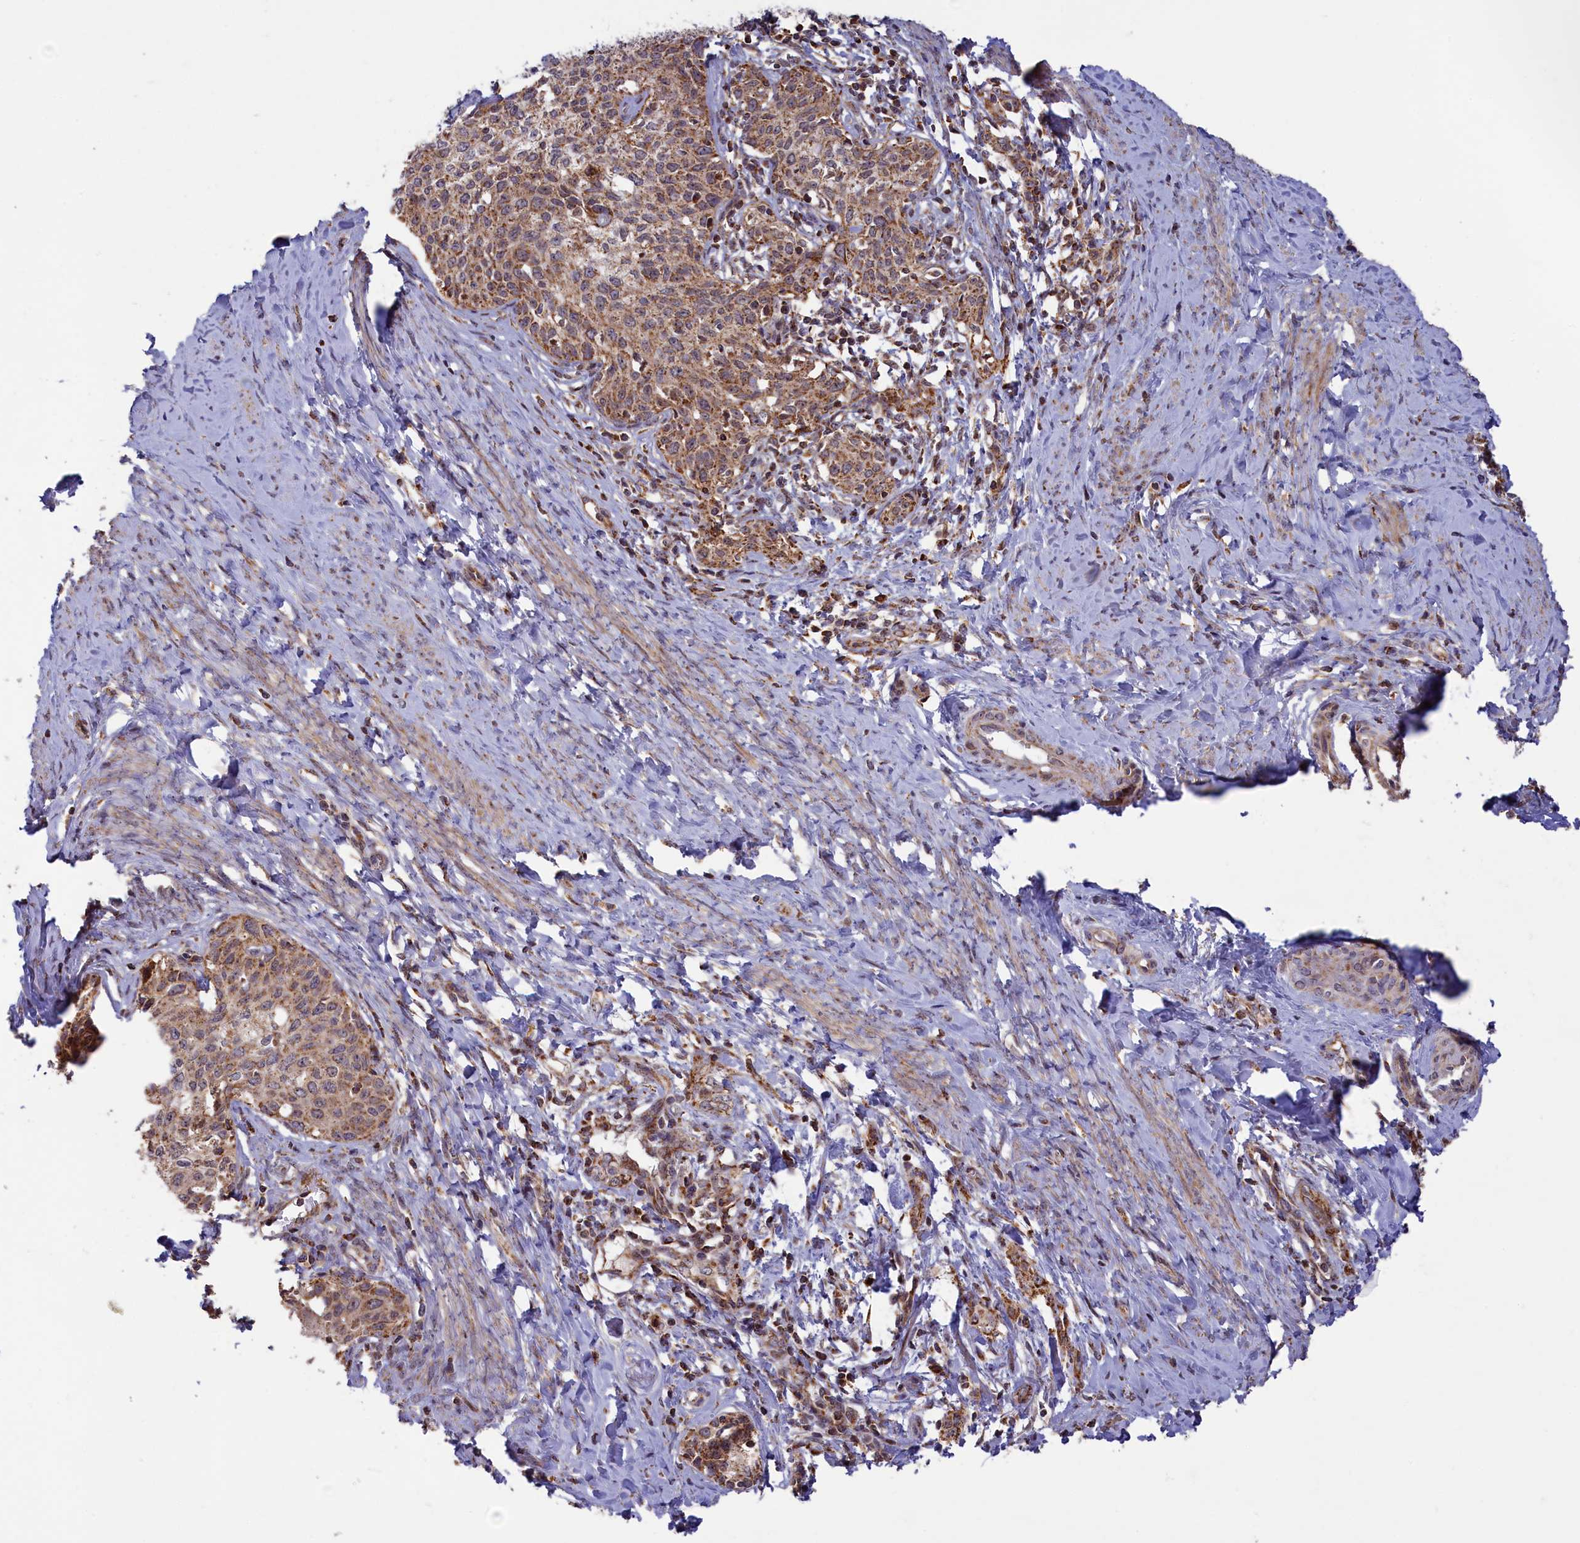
{"staining": {"intensity": "moderate", "quantity": ">75%", "location": "cytoplasmic/membranous"}, "tissue": "cervical cancer", "cell_type": "Tumor cells", "image_type": "cancer", "snomed": [{"axis": "morphology", "description": "Squamous cell carcinoma, NOS"}, {"axis": "morphology", "description": "Adenocarcinoma, NOS"}, {"axis": "topography", "description": "Cervix"}], "caption": "Tumor cells exhibit medium levels of moderate cytoplasmic/membranous expression in approximately >75% of cells in cervical cancer.", "gene": "DUS3L", "patient": {"sex": "female", "age": 52}}